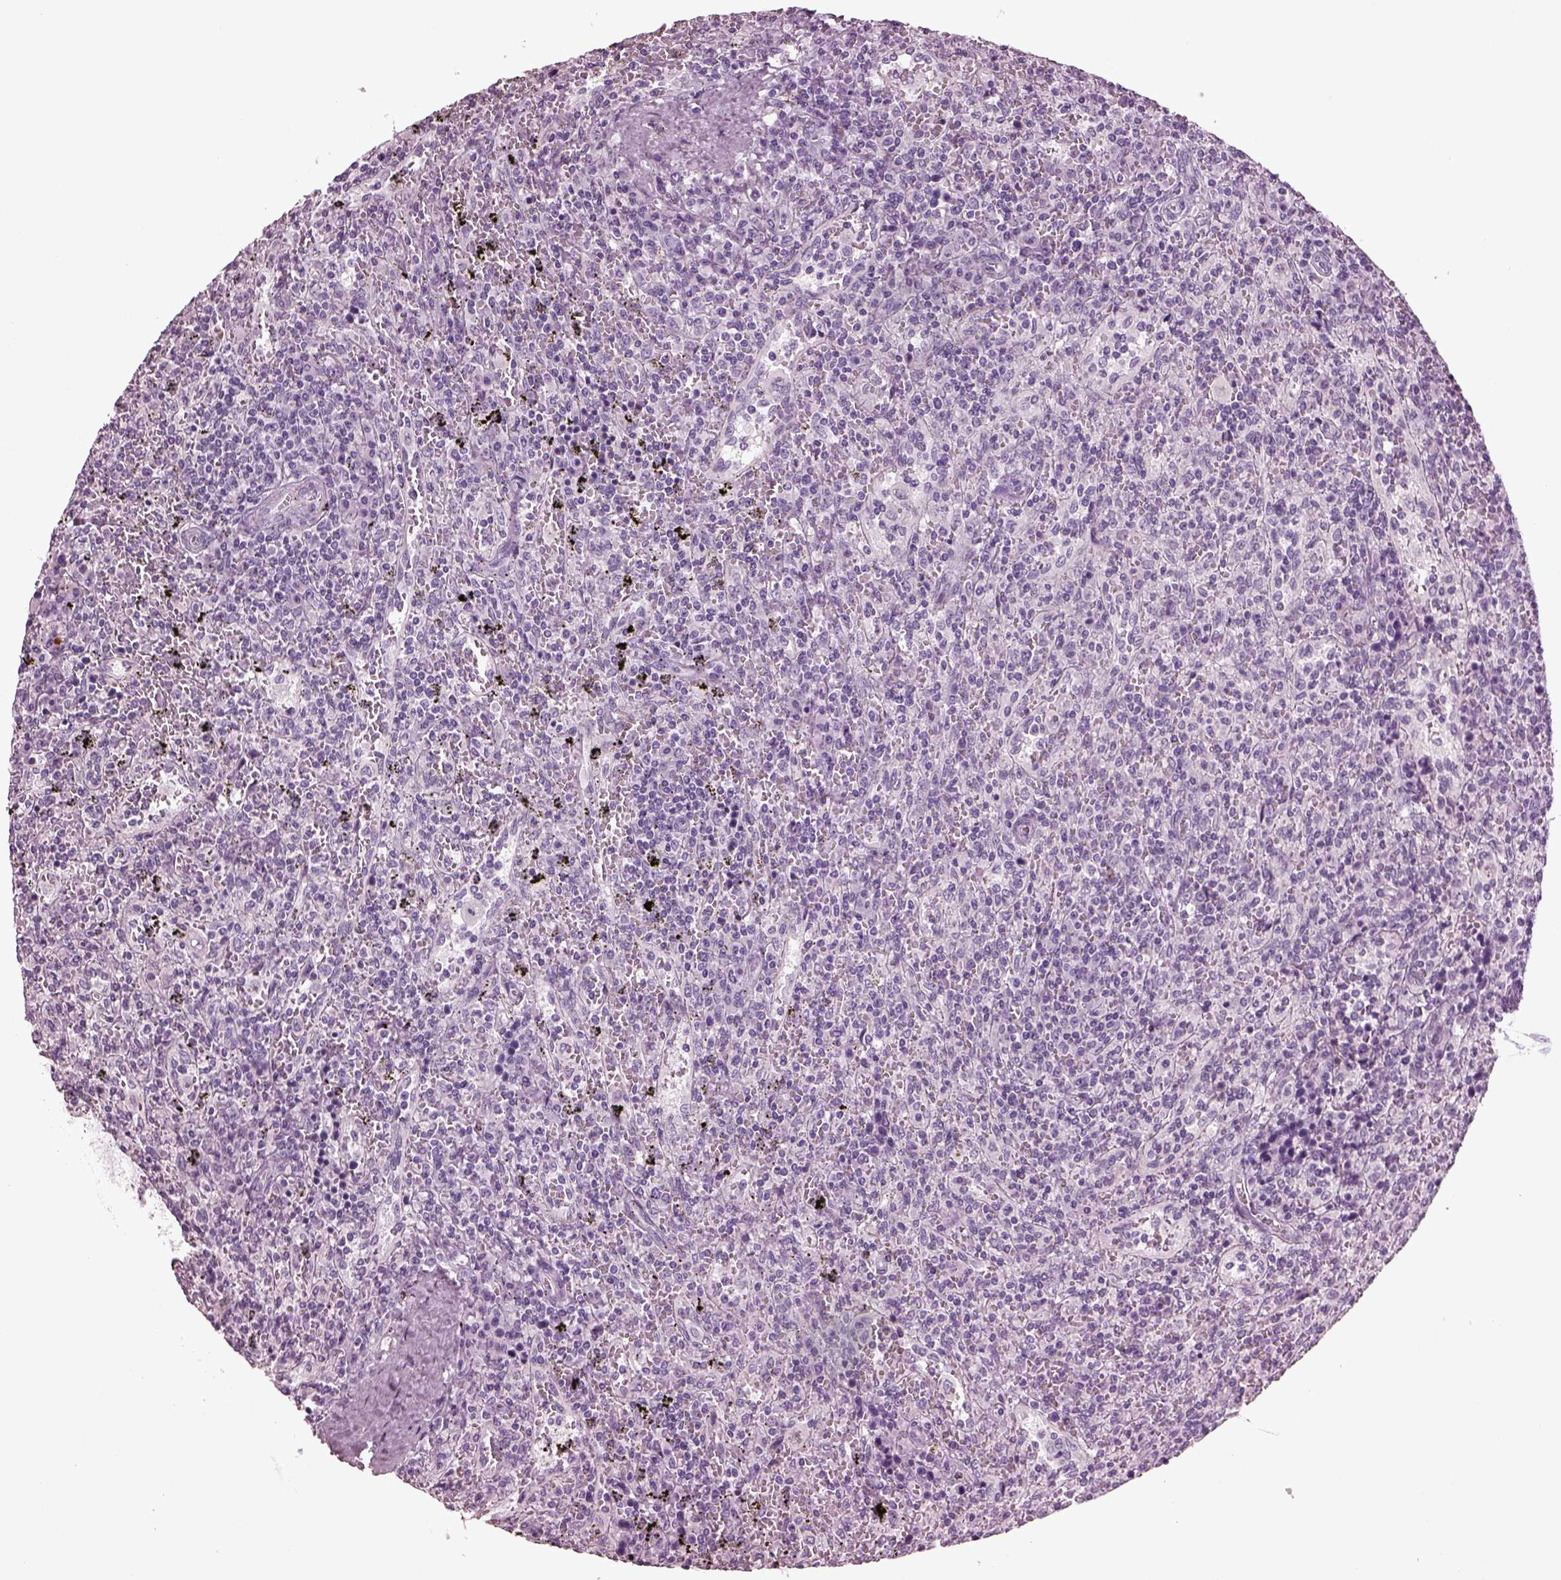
{"staining": {"intensity": "negative", "quantity": "none", "location": "none"}, "tissue": "lymphoma", "cell_type": "Tumor cells", "image_type": "cancer", "snomed": [{"axis": "morphology", "description": "Malignant lymphoma, non-Hodgkin's type, Low grade"}, {"axis": "topography", "description": "Spleen"}], "caption": "Immunohistochemistry (IHC) histopathology image of malignant lymphoma, non-Hodgkin's type (low-grade) stained for a protein (brown), which demonstrates no staining in tumor cells.", "gene": "SLC6A17", "patient": {"sex": "male", "age": 62}}